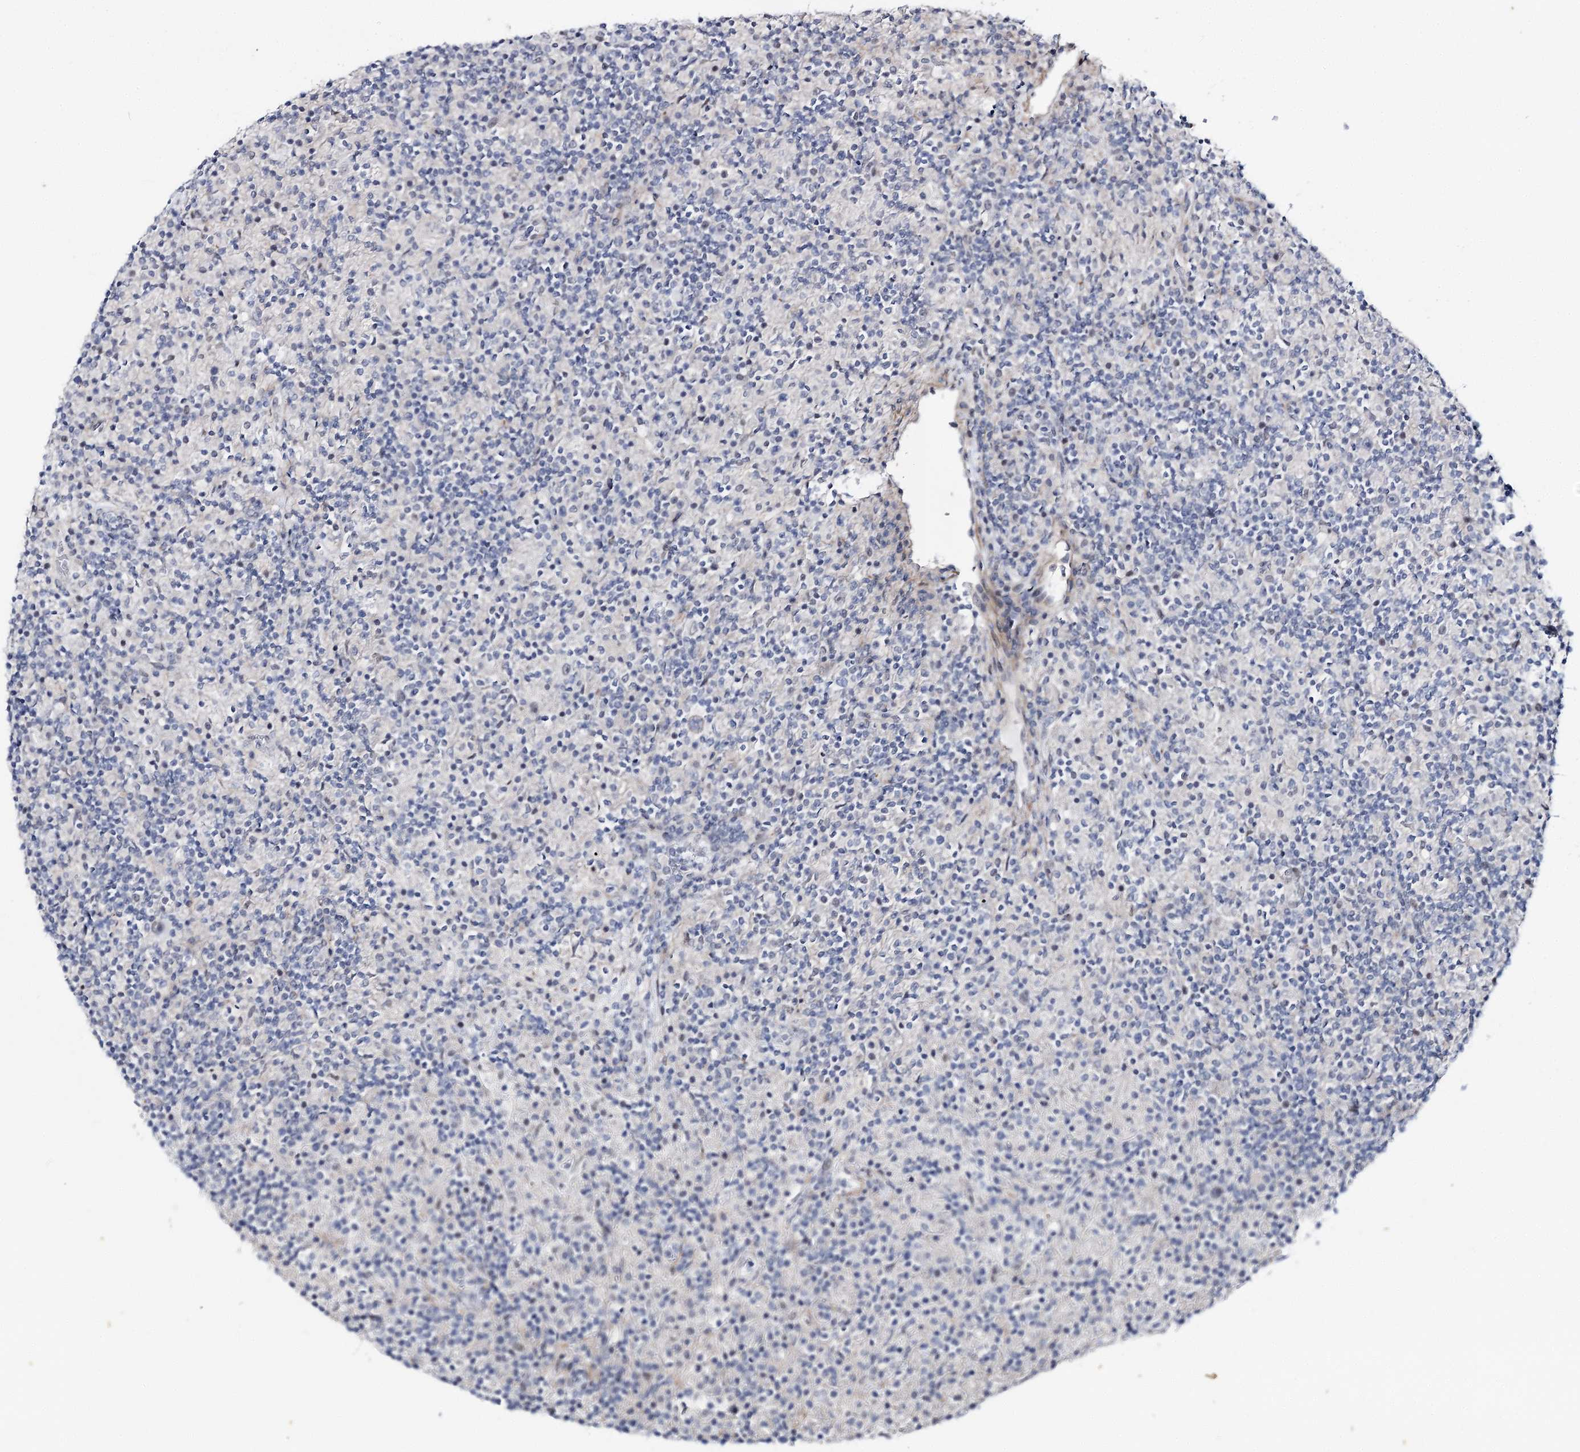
{"staining": {"intensity": "negative", "quantity": "none", "location": "none"}, "tissue": "lymphoma", "cell_type": "Tumor cells", "image_type": "cancer", "snomed": [{"axis": "morphology", "description": "Hodgkin's disease, NOS"}, {"axis": "topography", "description": "Lymph node"}], "caption": "High power microscopy photomicrograph of an immunohistochemistry histopathology image of Hodgkin's disease, revealing no significant expression in tumor cells.", "gene": "AGXT2", "patient": {"sex": "male", "age": 70}}